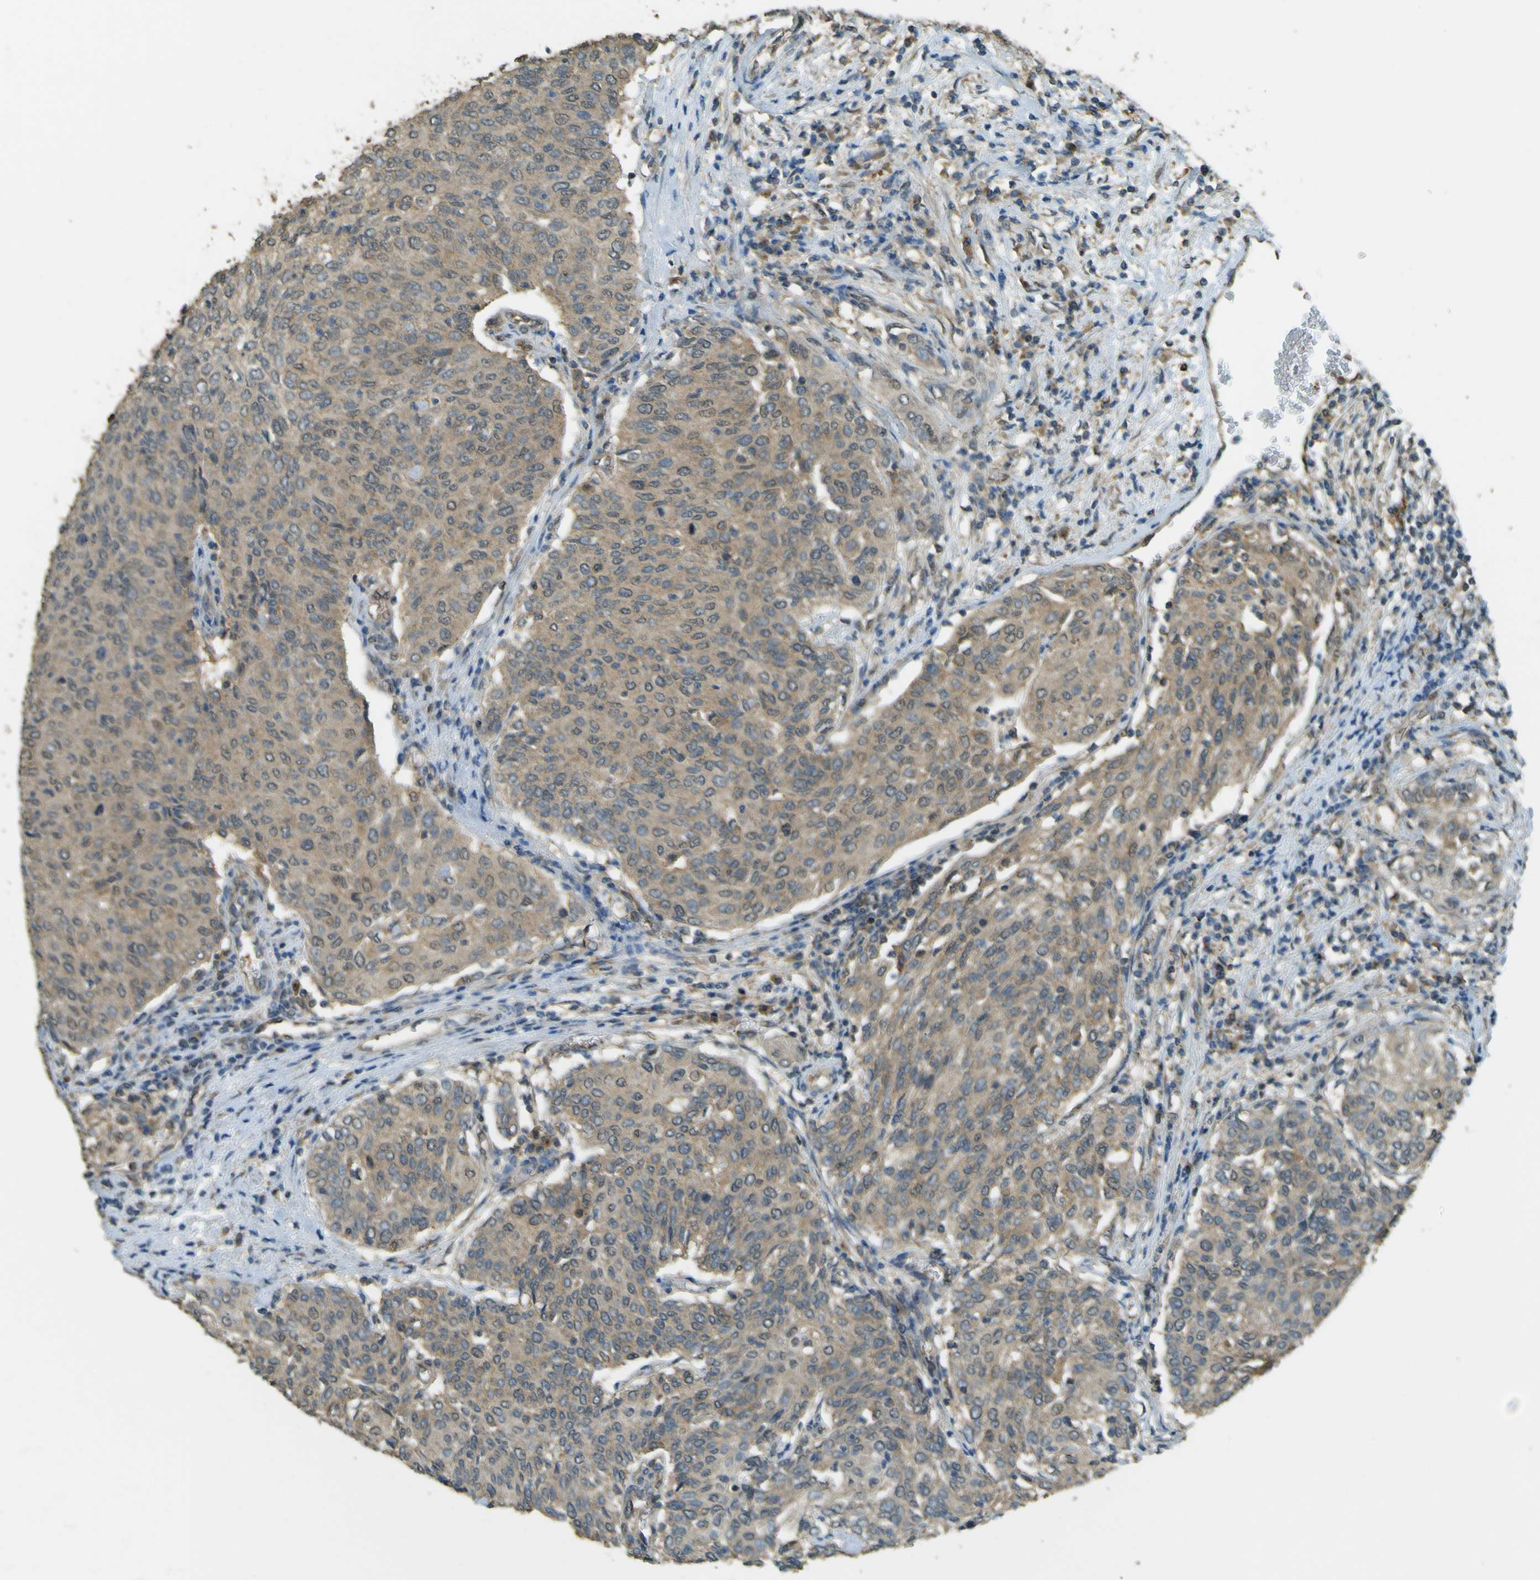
{"staining": {"intensity": "weak", "quantity": ">75%", "location": "cytoplasmic/membranous"}, "tissue": "urothelial cancer", "cell_type": "Tumor cells", "image_type": "cancer", "snomed": [{"axis": "morphology", "description": "Urothelial carcinoma, Low grade"}, {"axis": "topography", "description": "Urinary bladder"}], "caption": "High-magnification brightfield microscopy of urothelial cancer stained with DAB (brown) and counterstained with hematoxylin (blue). tumor cells exhibit weak cytoplasmic/membranous expression is seen in approximately>75% of cells.", "gene": "GOLGA1", "patient": {"sex": "female", "age": 79}}